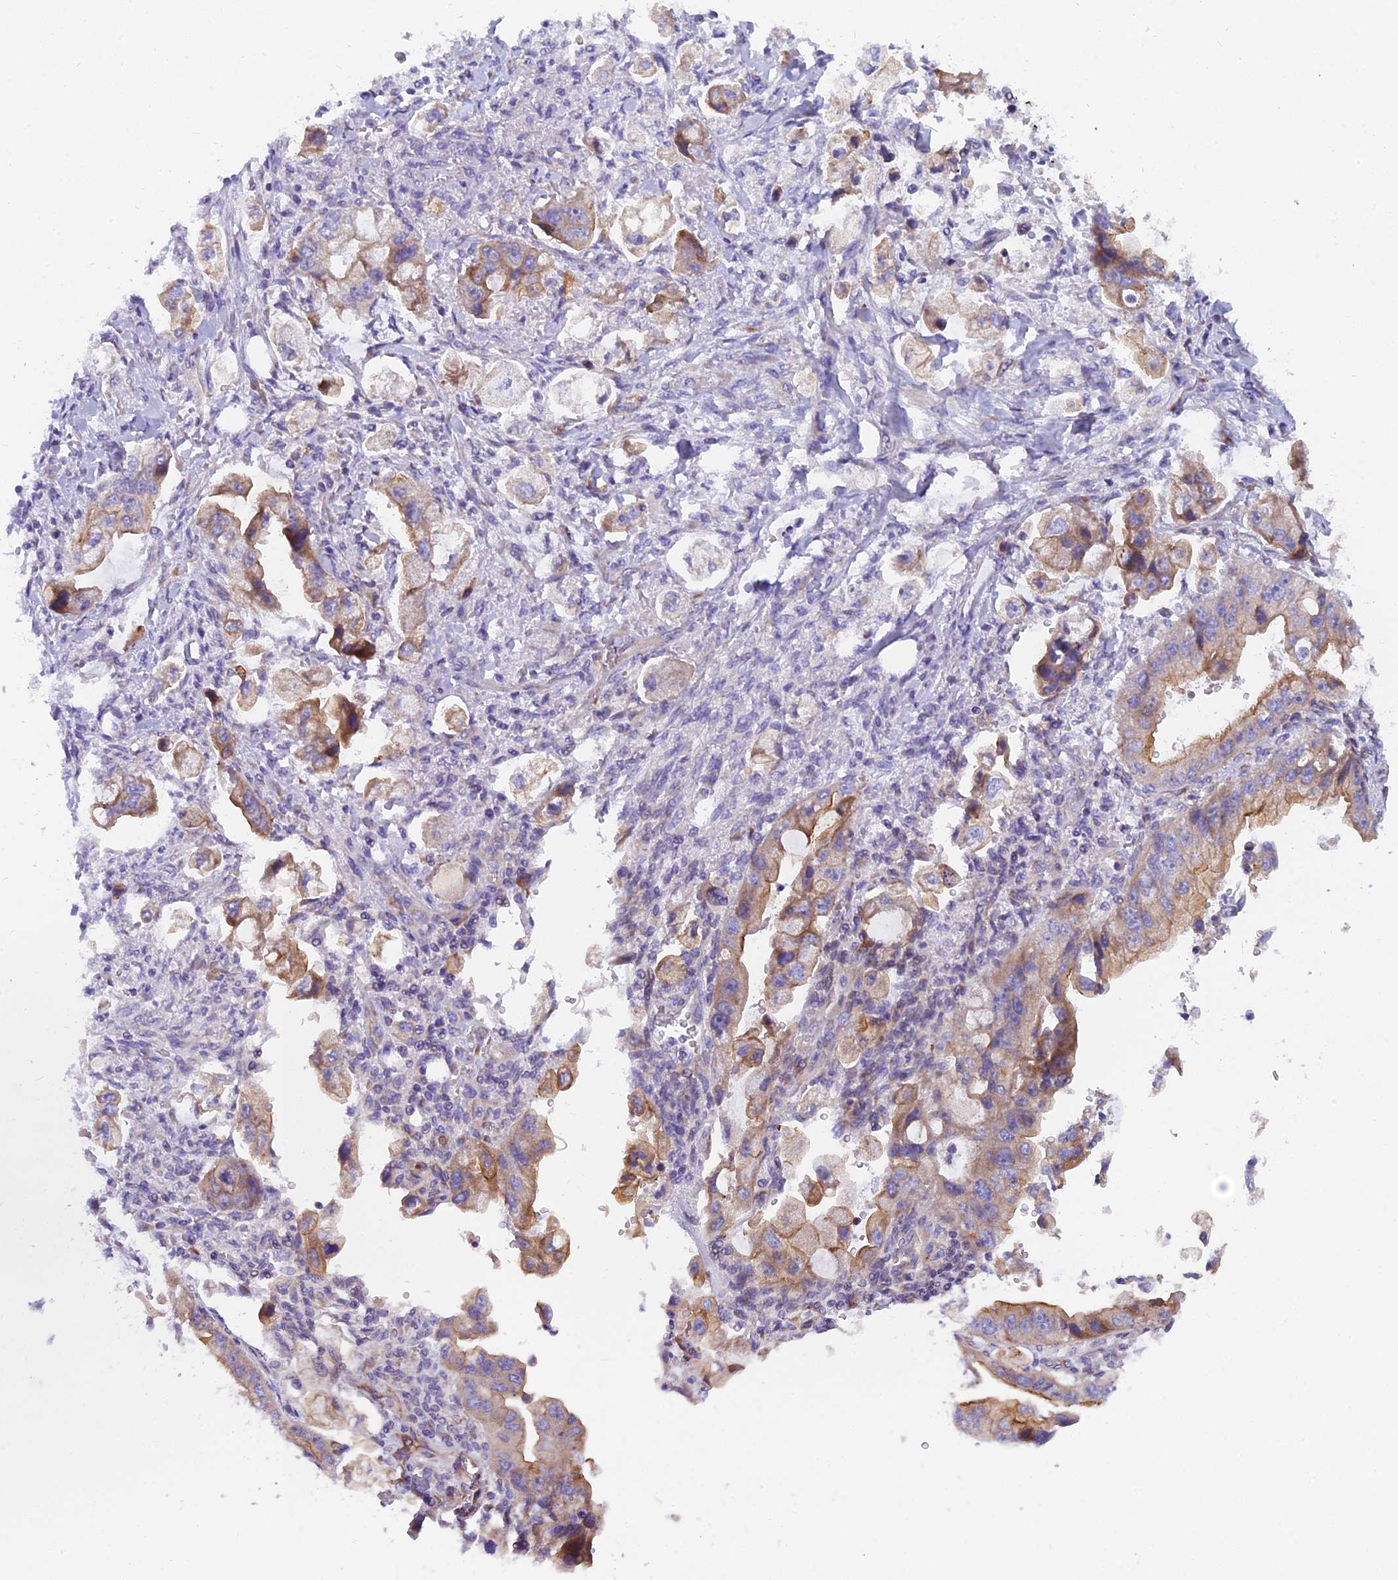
{"staining": {"intensity": "moderate", "quantity": ">75%", "location": "cytoplasmic/membranous"}, "tissue": "stomach cancer", "cell_type": "Tumor cells", "image_type": "cancer", "snomed": [{"axis": "morphology", "description": "Adenocarcinoma, NOS"}, {"axis": "topography", "description": "Stomach"}], "caption": "High-power microscopy captured an IHC photomicrograph of stomach cancer (adenocarcinoma), revealing moderate cytoplasmic/membranous staining in about >75% of tumor cells.", "gene": "MVB12A", "patient": {"sex": "male", "age": 62}}